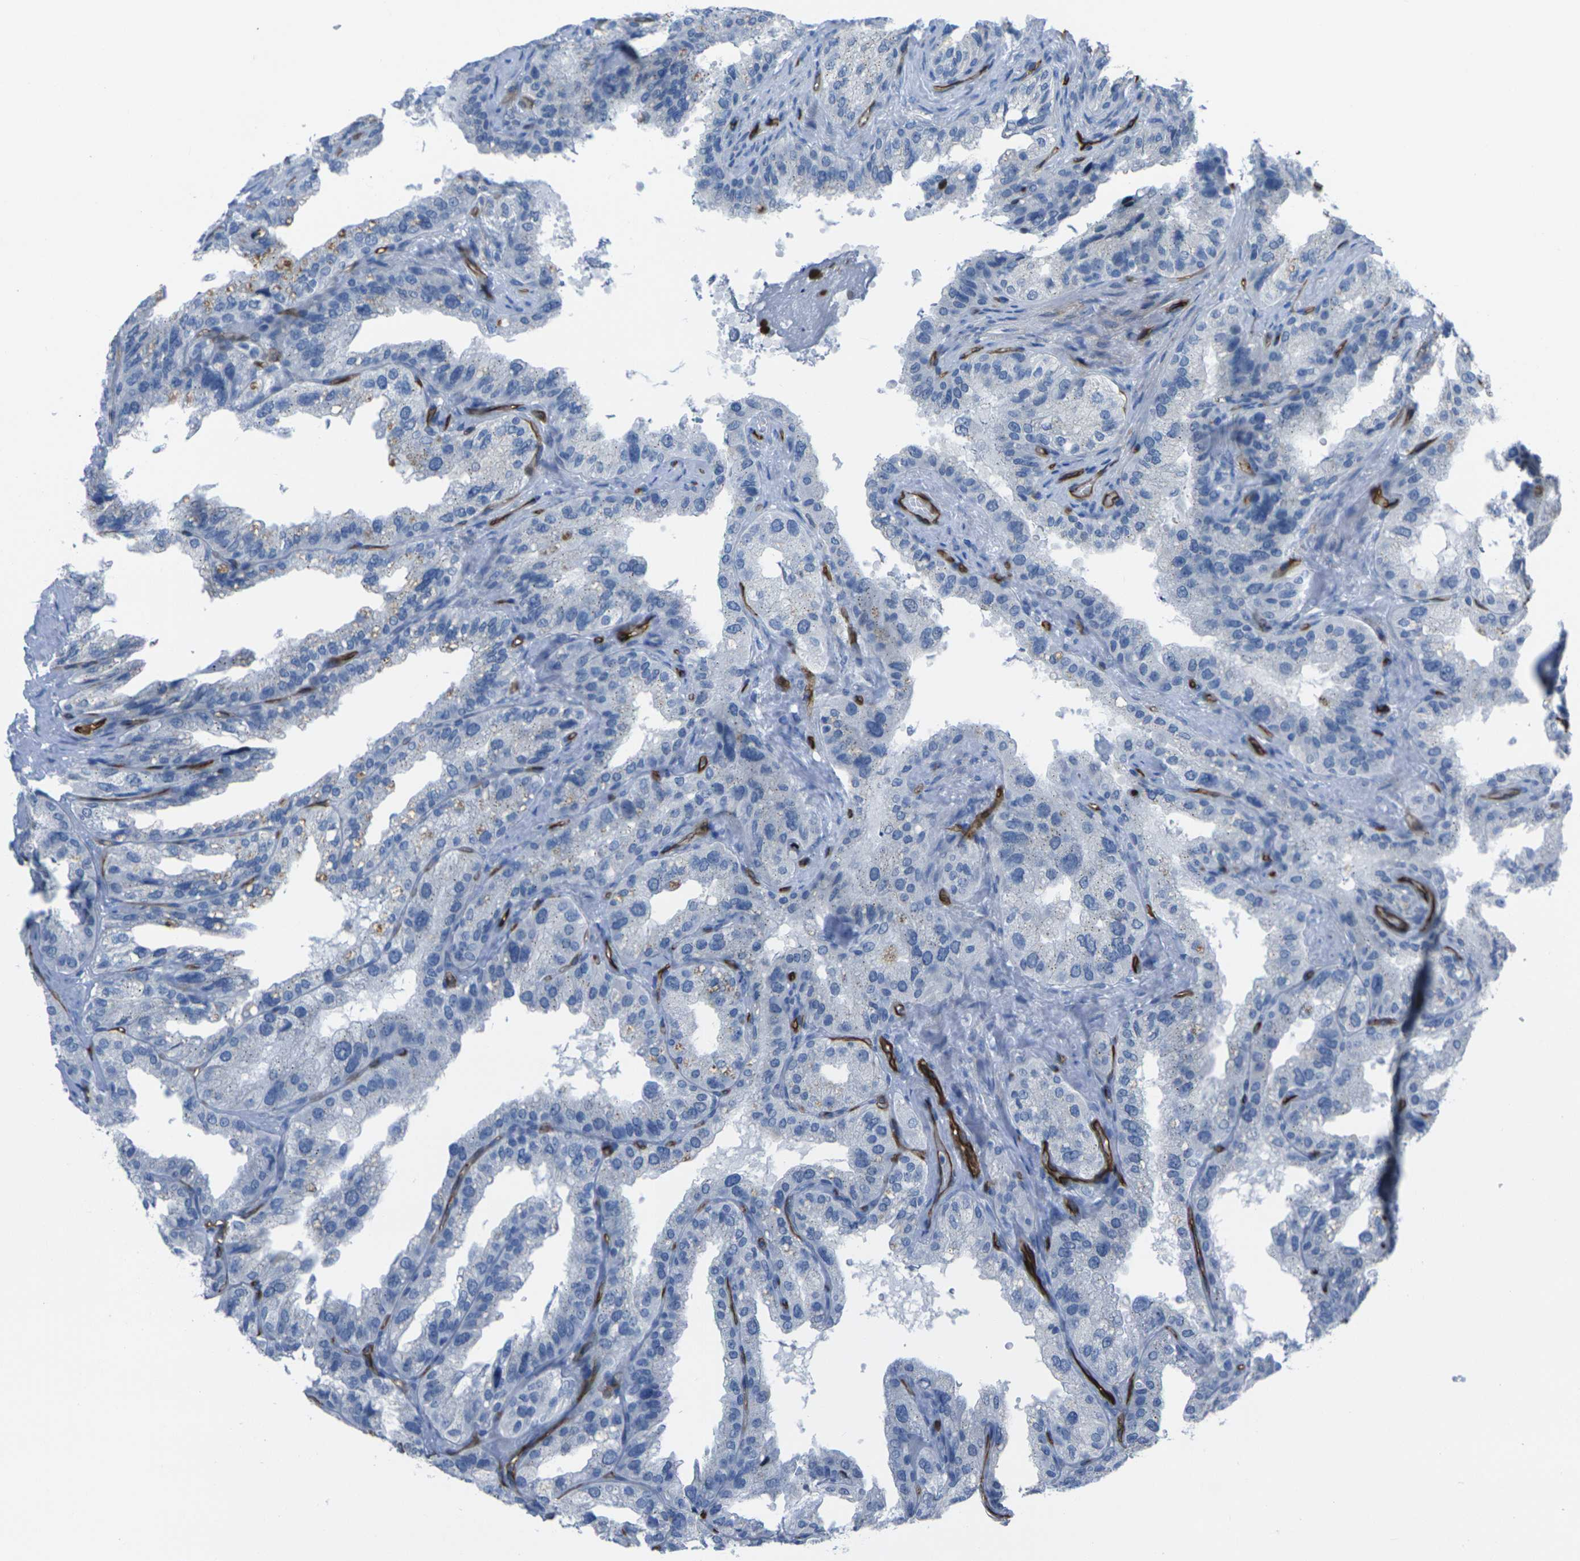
{"staining": {"intensity": "negative", "quantity": "none", "location": "none"}, "tissue": "seminal vesicle", "cell_type": "Glandular cells", "image_type": "normal", "snomed": [{"axis": "morphology", "description": "Normal tissue, NOS"}, {"axis": "topography", "description": "Seminal veicle"}], "caption": "A high-resolution photomicrograph shows immunohistochemistry staining of normal seminal vesicle, which displays no significant staining in glandular cells. The staining was performed using DAB (3,3'-diaminobenzidine) to visualize the protein expression in brown, while the nuclei were stained in blue with hematoxylin (Magnification: 20x).", "gene": "HSPA12B", "patient": {"sex": "male", "age": 68}}